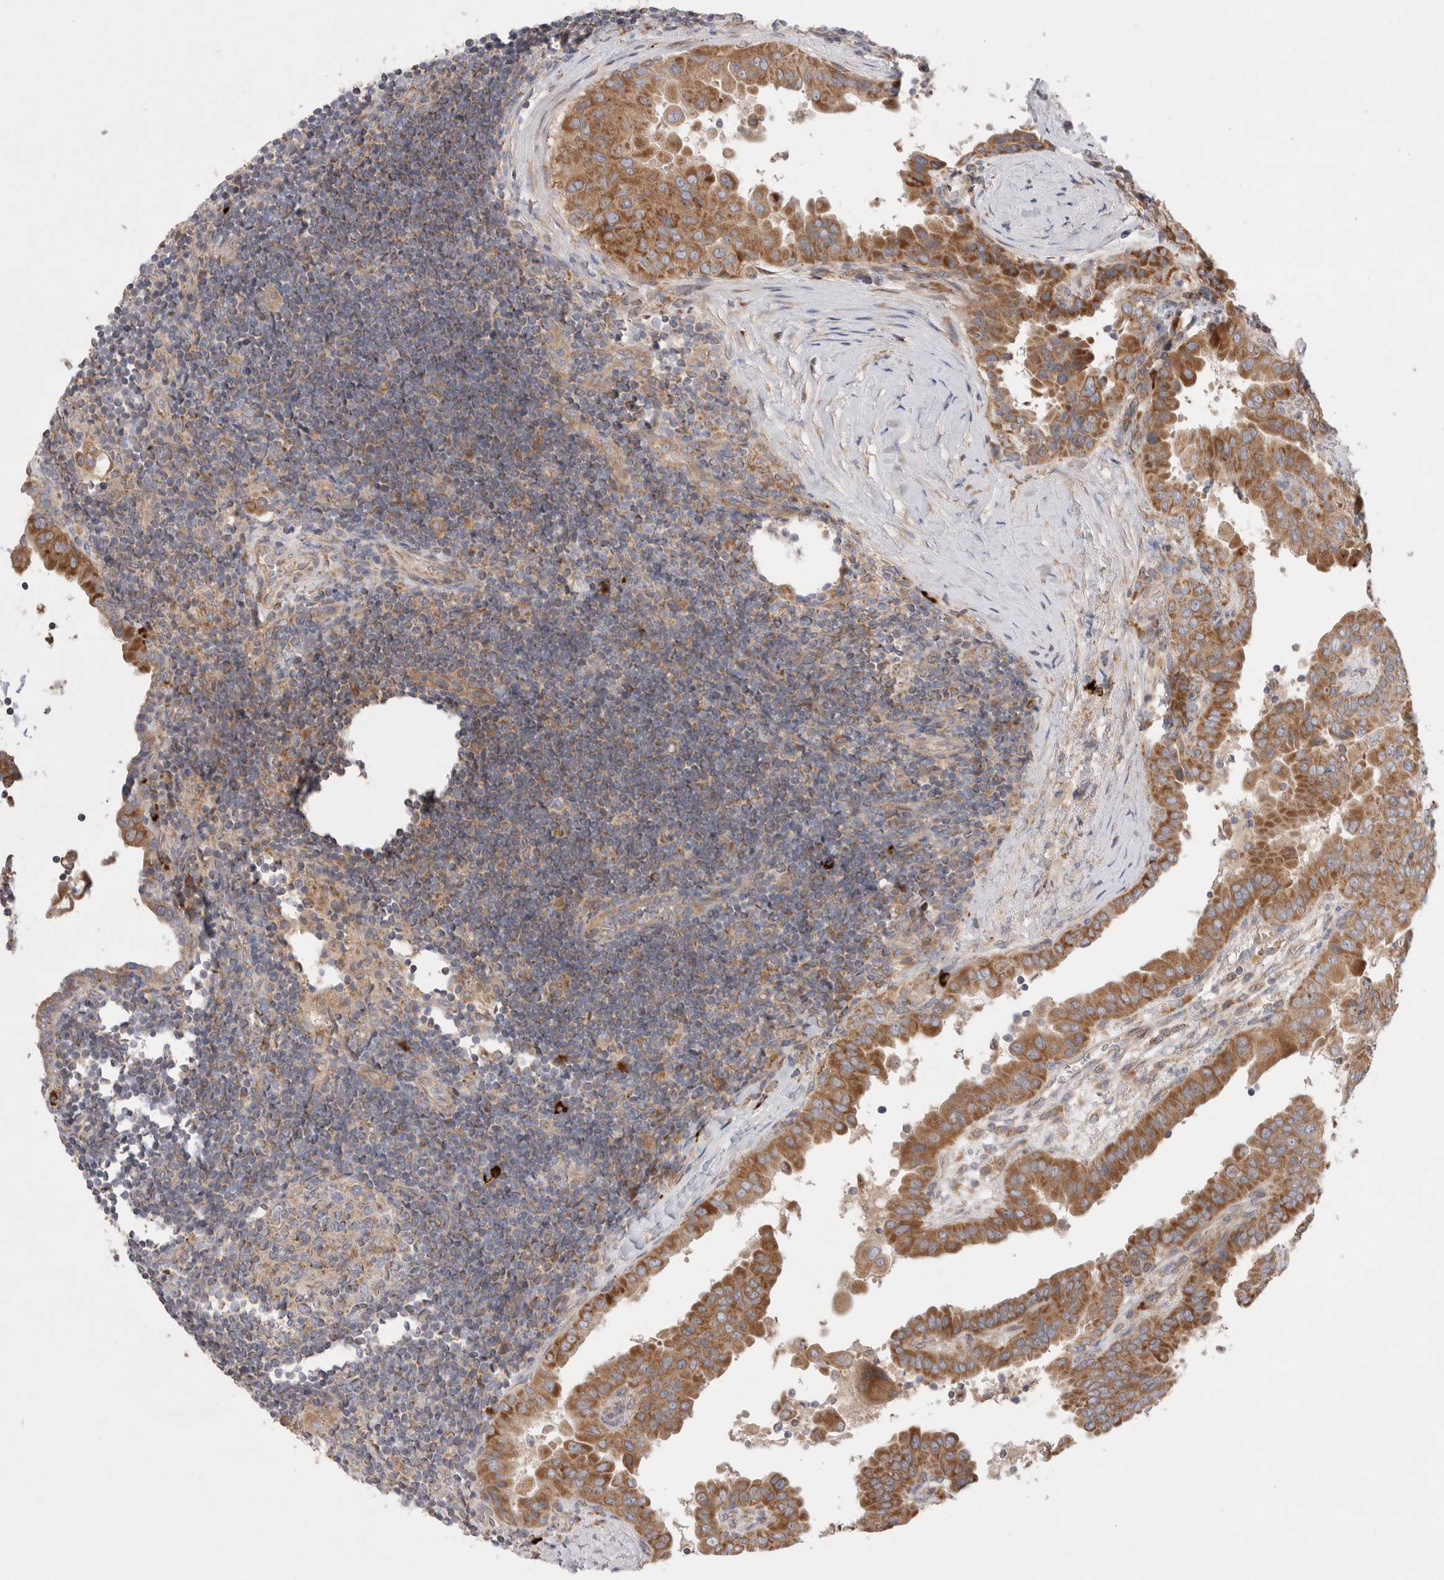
{"staining": {"intensity": "moderate", "quantity": ">75%", "location": "cytoplasmic/membranous"}, "tissue": "thyroid cancer", "cell_type": "Tumor cells", "image_type": "cancer", "snomed": [{"axis": "morphology", "description": "Papillary adenocarcinoma, NOS"}, {"axis": "topography", "description": "Thyroid gland"}], "caption": "This histopathology image shows IHC staining of papillary adenocarcinoma (thyroid), with medium moderate cytoplasmic/membranous expression in approximately >75% of tumor cells.", "gene": "TBC1D16", "patient": {"sex": "male", "age": 33}}